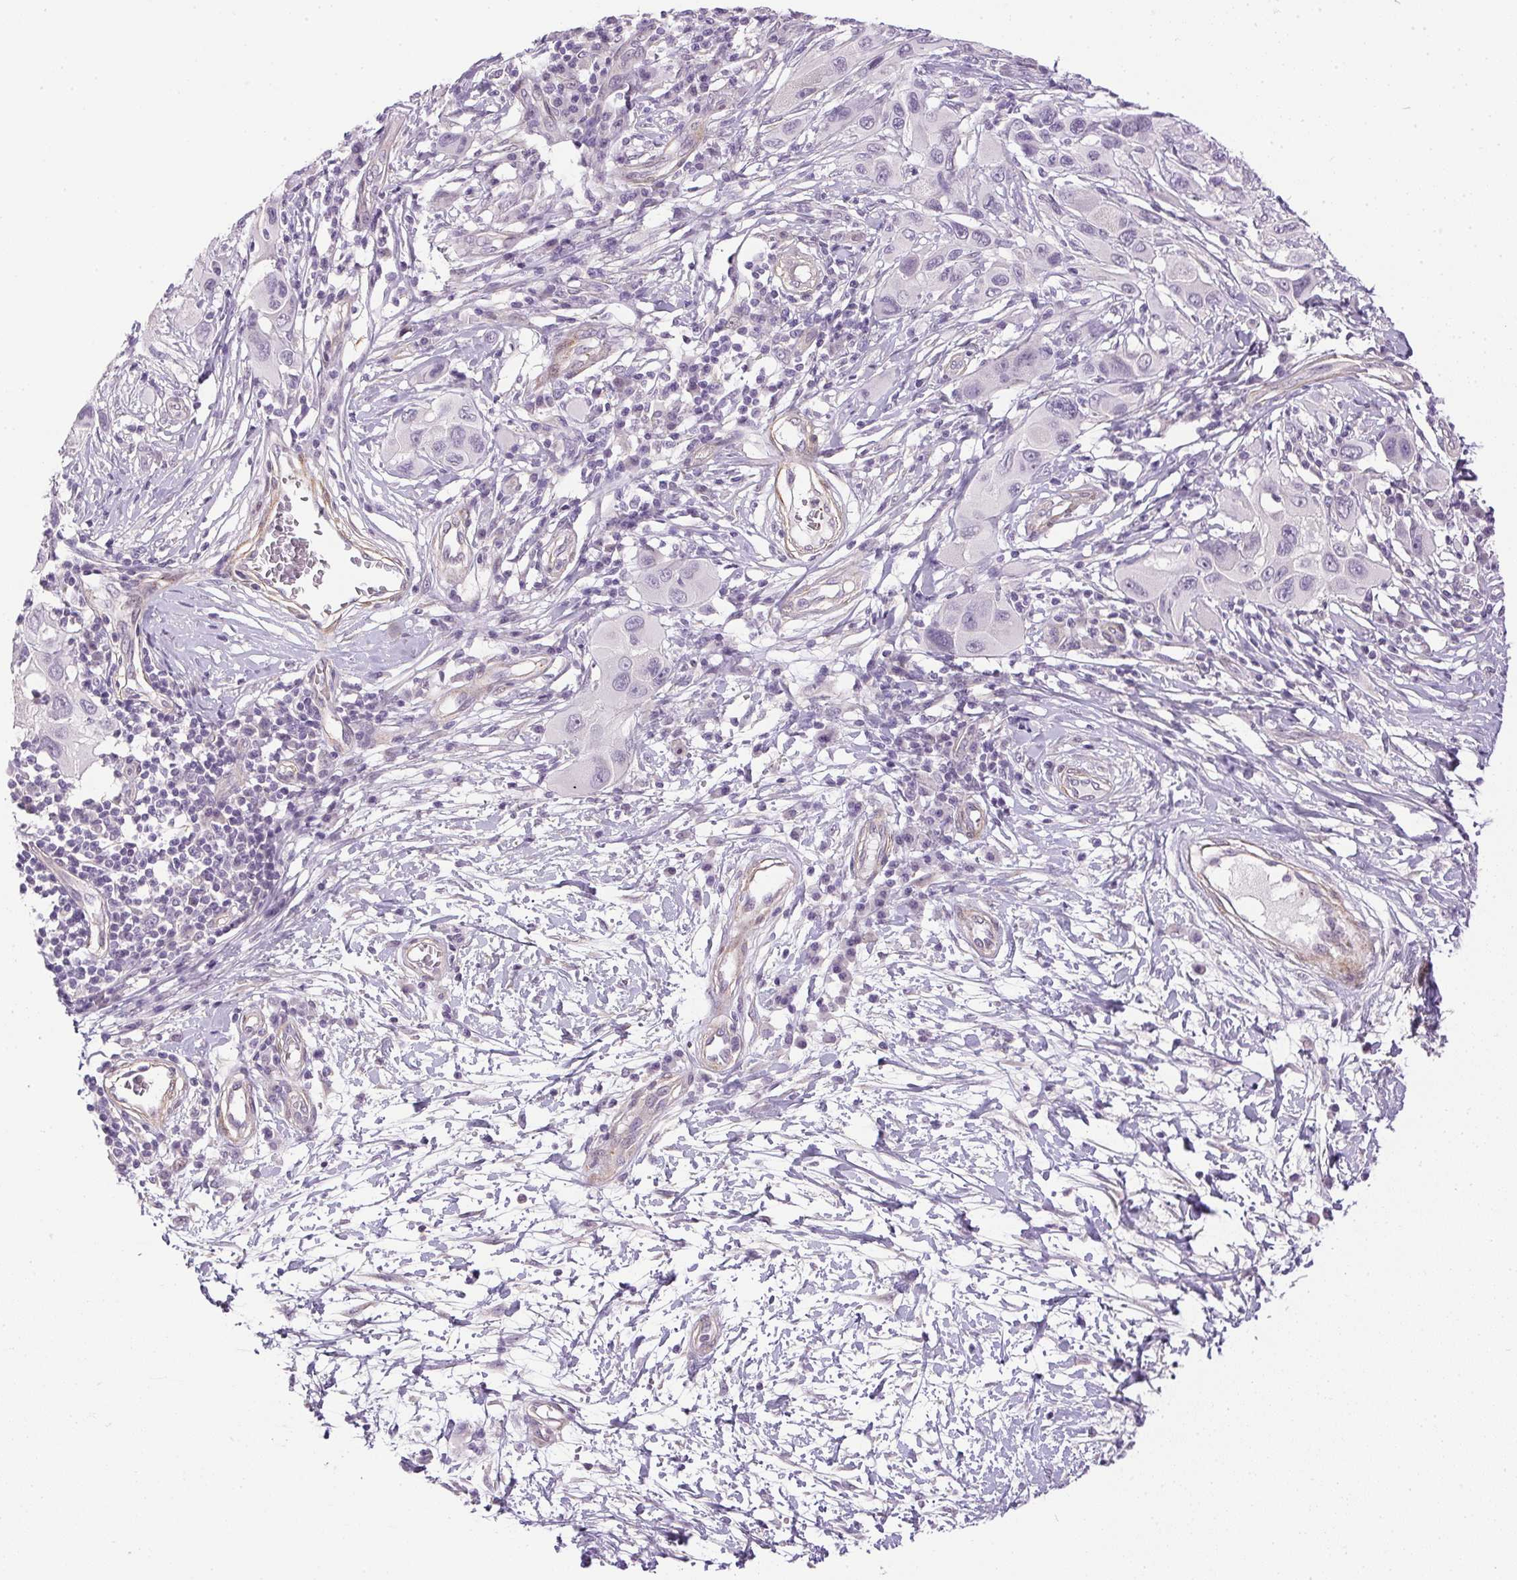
{"staining": {"intensity": "negative", "quantity": "none", "location": "none"}, "tissue": "melanoma", "cell_type": "Tumor cells", "image_type": "cancer", "snomed": [{"axis": "morphology", "description": "Malignant melanoma, NOS"}, {"axis": "topography", "description": "Skin"}], "caption": "Immunohistochemistry (IHC) of malignant melanoma shows no expression in tumor cells.", "gene": "PRL", "patient": {"sex": "male", "age": 53}}